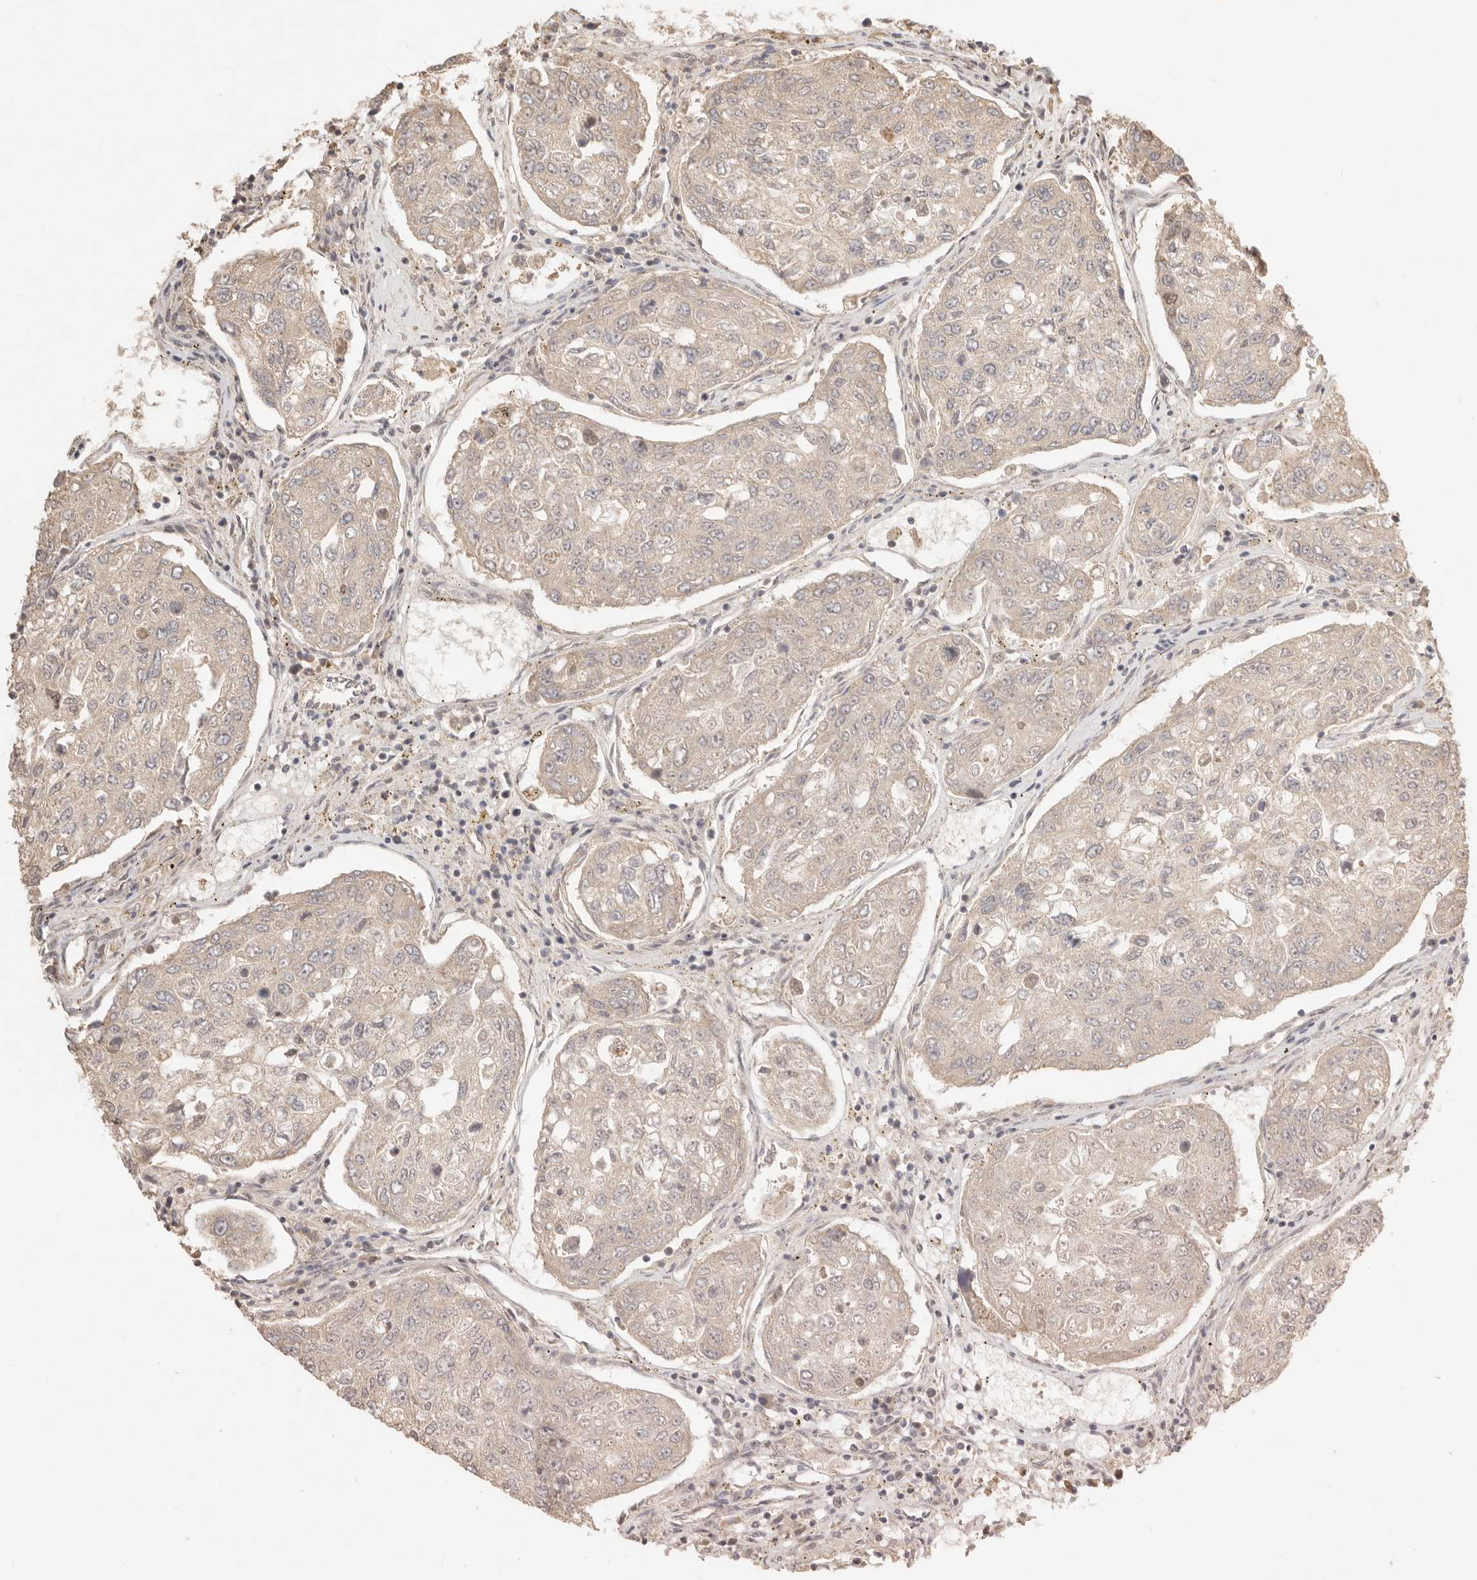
{"staining": {"intensity": "moderate", "quantity": "<25%", "location": "nuclear"}, "tissue": "urothelial cancer", "cell_type": "Tumor cells", "image_type": "cancer", "snomed": [{"axis": "morphology", "description": "Urothelial carcinoma, High grade"}, {"axis": "topography", "description": "Lymph node"}, {"axis": "topography", "description": "Urinary bladder"}], "caption": "A photomicrograph of urothelial cancer stained for a protein displays moderate nuclear brown staining in tumor cells.", "gene": "MEP1A", "patient": {"sex": "male", "age": 51}}